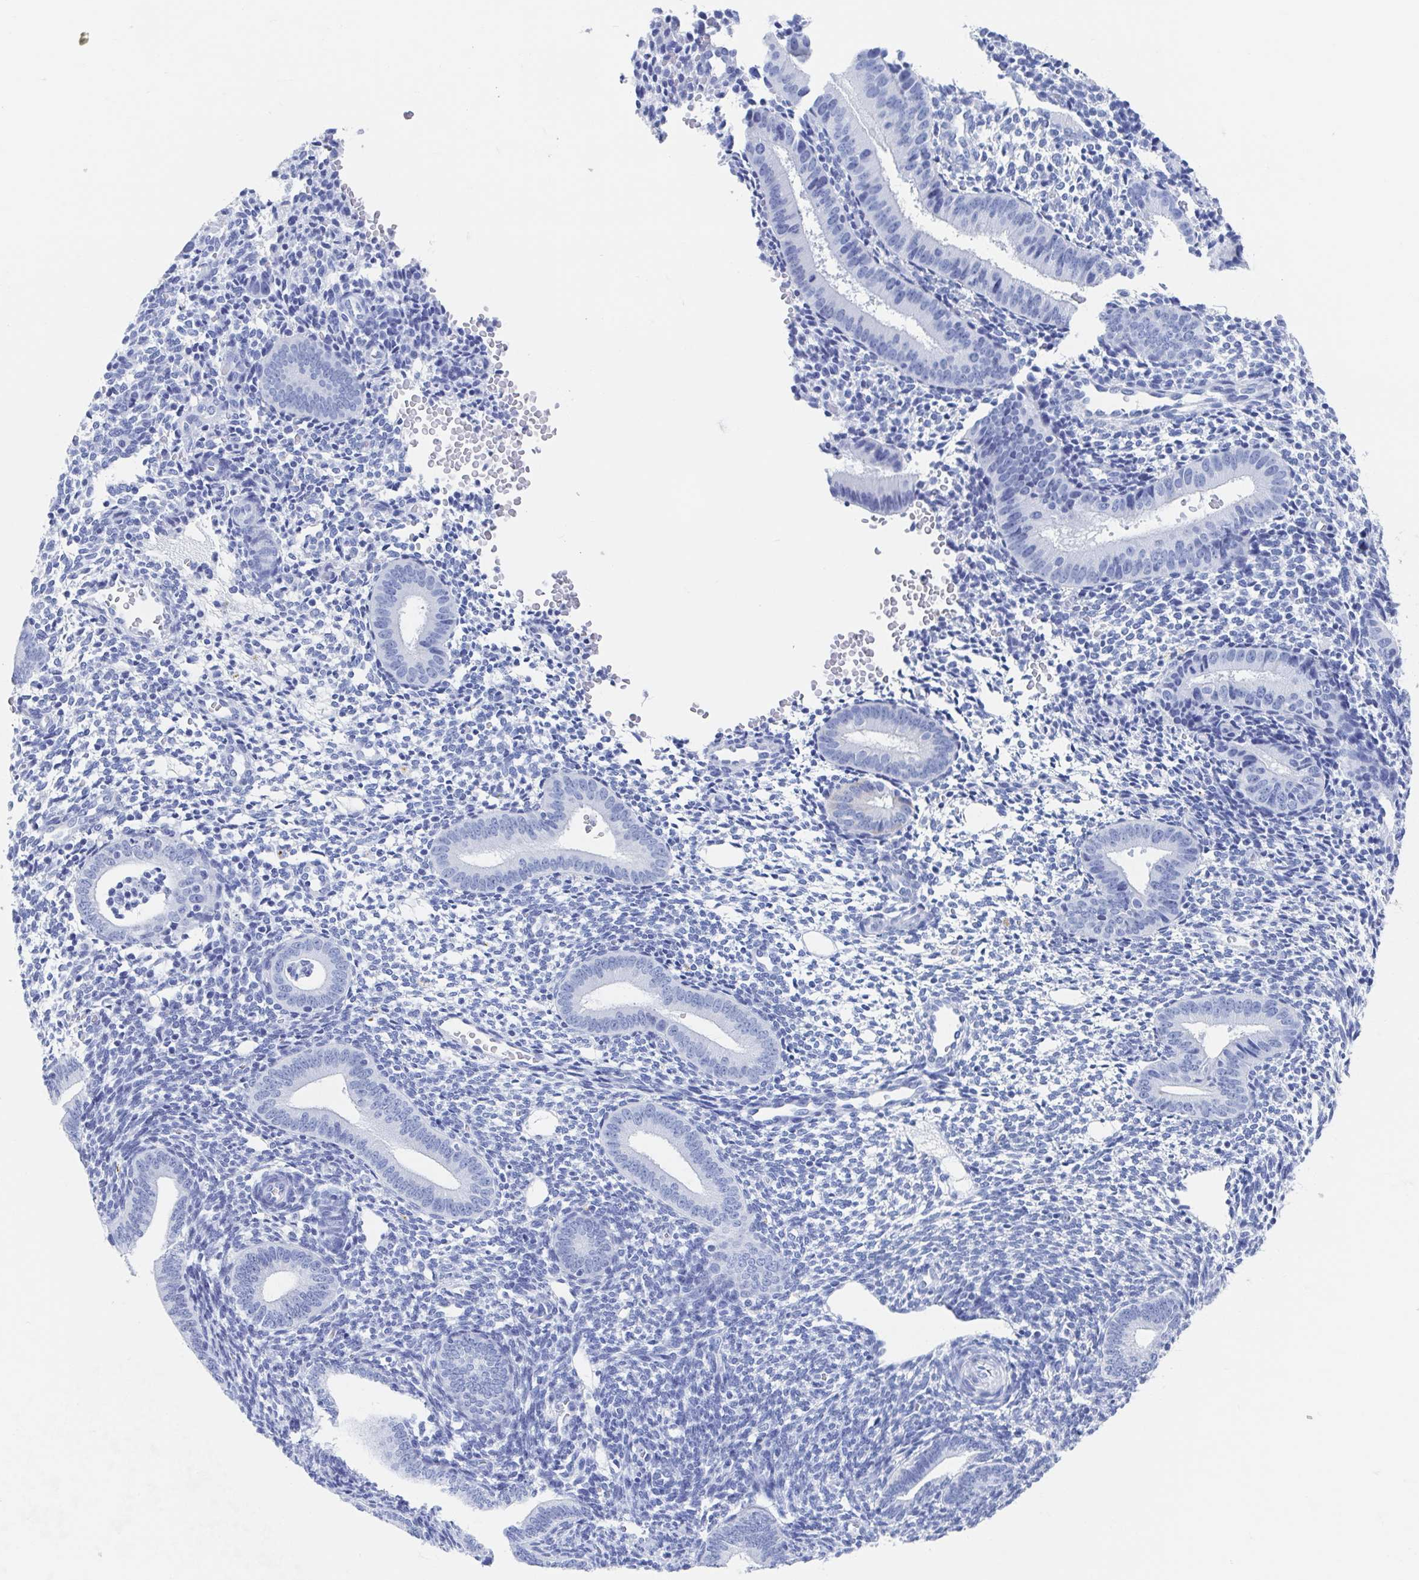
{"staining": {"intensity": "negative", "quantity": "none", "location": "none"}, "tissue": "endometrium", "cell_type": "Cells in endometrial stroma", "image_type": "normal", "snomed": [{"axis": "morphology", "description": "Normal tissue, NOS"}, {"axis": "topography", "description": "Endometrium"}], "caption": "The immunohistochemistry micrograph has no significant positivity in cells in endometrial stroma of endometrium.", "gene": "C10orf53", "patient": {"sex": "female", "age": 40}}